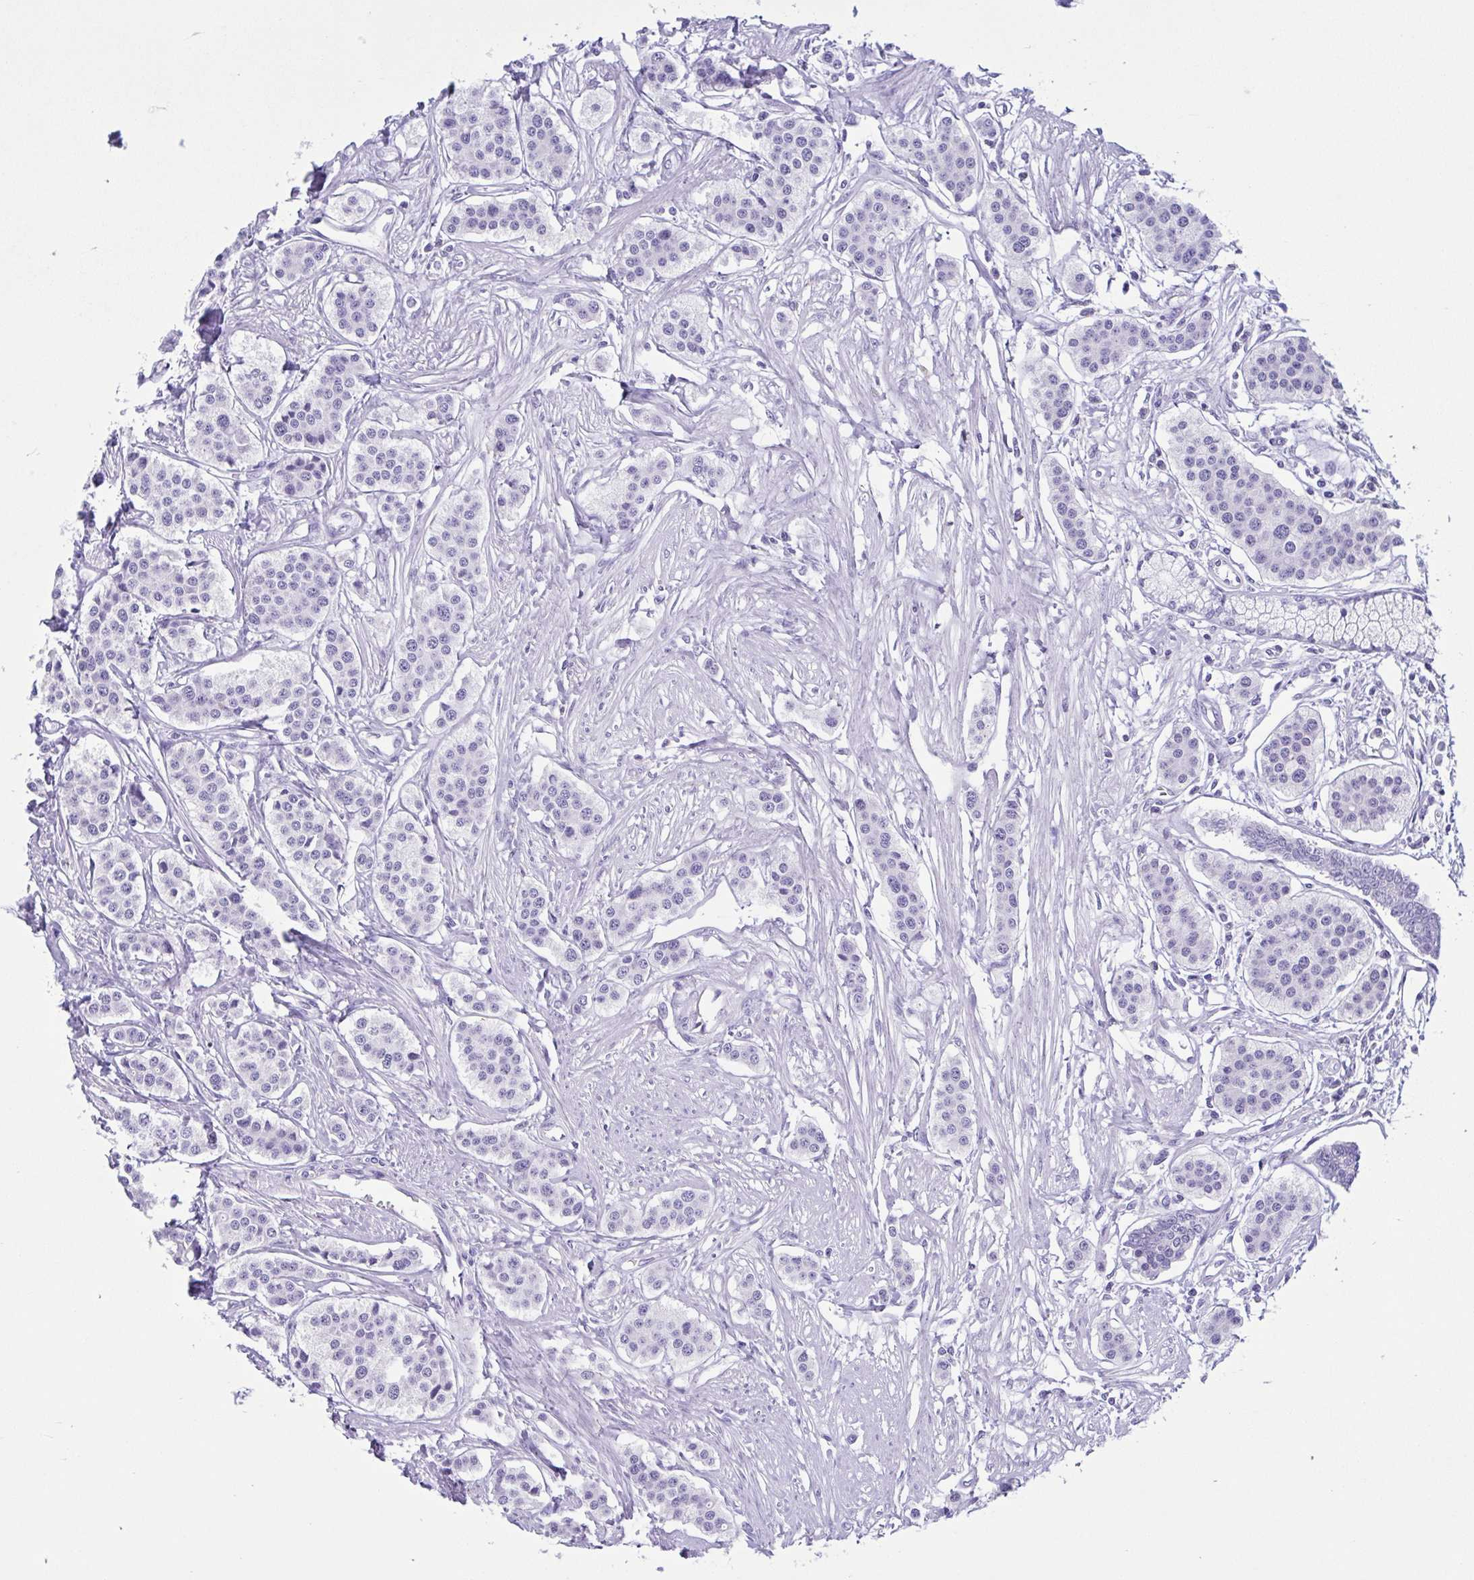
{"staining": {"intensity": "negative", "quantity": "none", "location": "none"}, "tissue": "carcinoid", "cell_type": "Tumor cells", "image_type": "cancer", "snomed": [{"axis": "morphology", "description": "Carcinoid, malignant, NOS"}, {"axis": "topography", "description": "Small intestine"}], "caption": "High power microscopy micrograph of an IHC photomicrograph of malignant carcinoid, revealing no significant expression in tumor cells. The staining was performed using DAB to visualize the protein expression in brown, while the nuclei were stained in blue with hematoxylin (Magnification: 20x).", "gene": "OR4N4", "patient": {"sex": "male", "age": 60}}